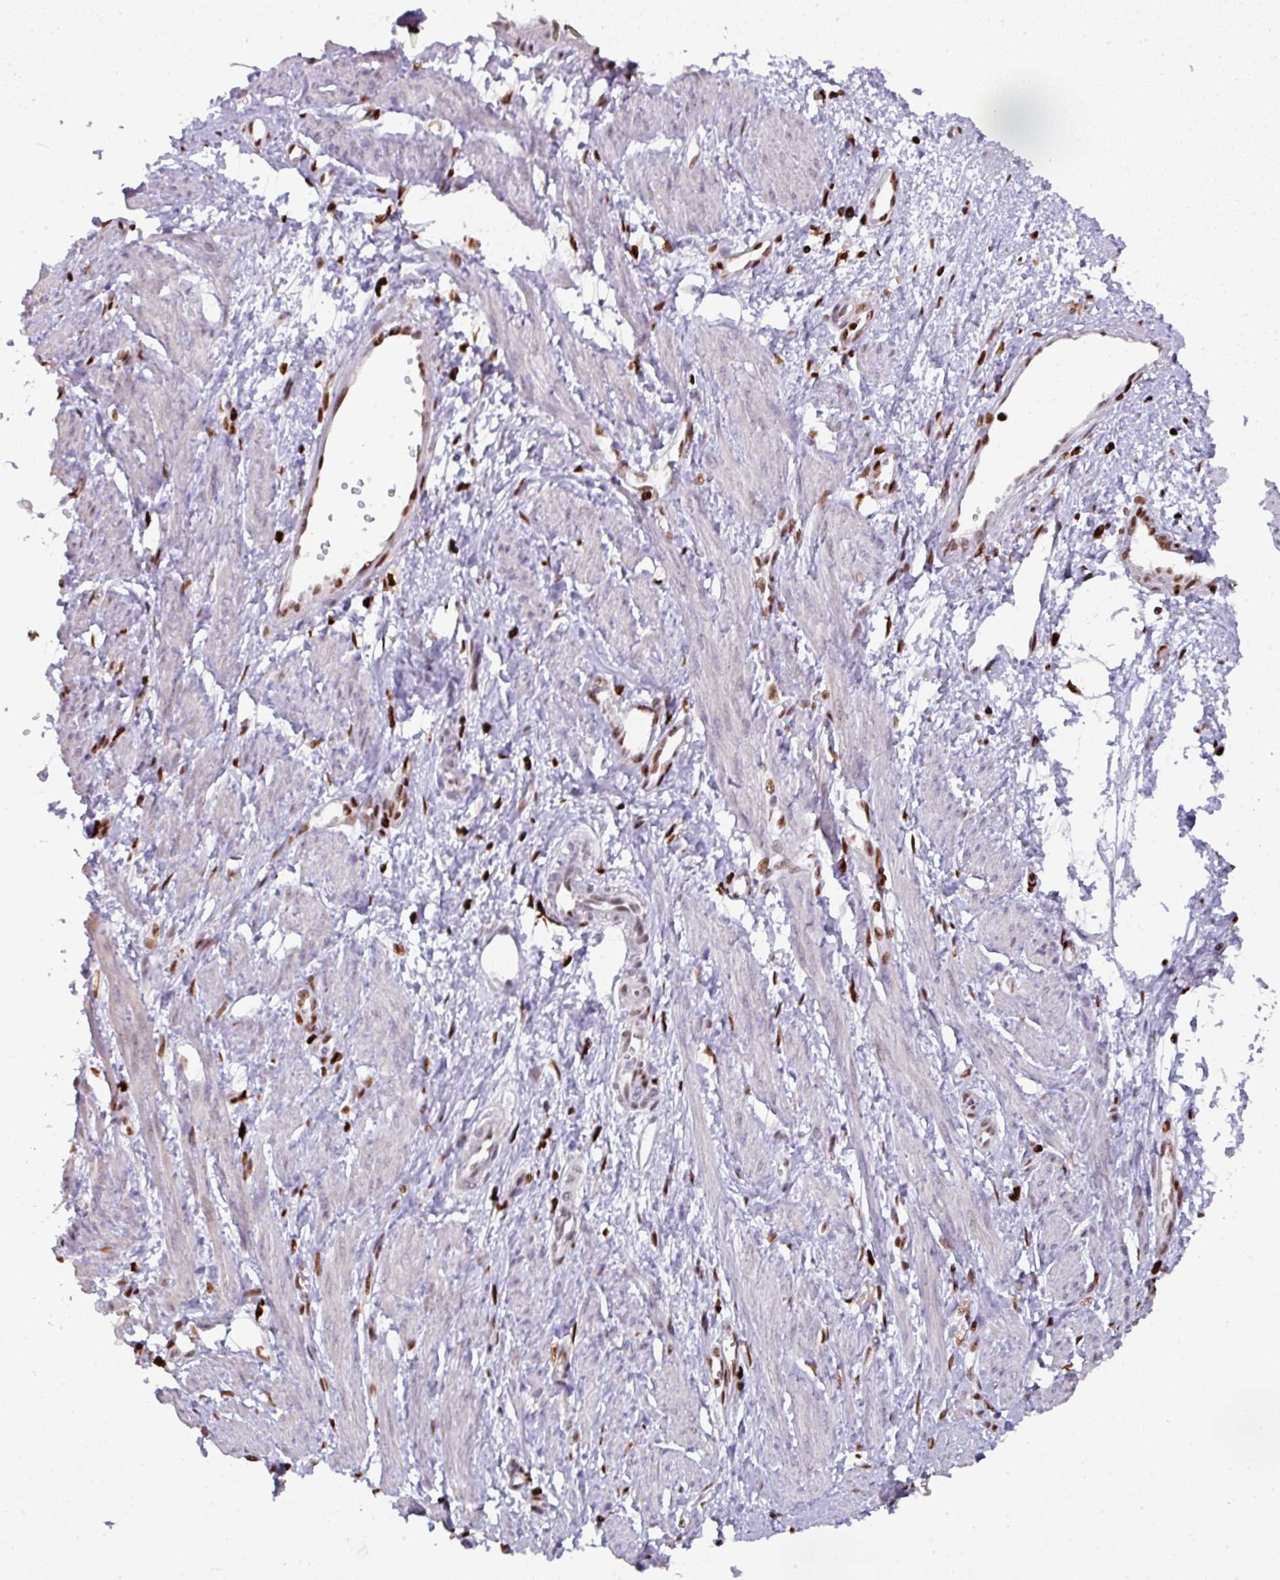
{"staining": {"intensity": "strong", "quantity": "<25%", "location": "nuclear"}, "tissue": "smooth muscle", "cell_type": "Smooth muscle cells", "image_type": "normal", "snomed": [{"axis": "morphology", "description": "Normal tissue, NOS"}, {"axis": "topography", "description": "Smooth muscle"}, {"axis": "topography", "description": "Uterus"}], "caption": "A medium amount of strong nuclear staining is present in approximately <25% of smooth muscle cells in unremarkable smooth muscle.", "gene": "SAMHD1", "patient": {"sex": "female", "age": 39}}